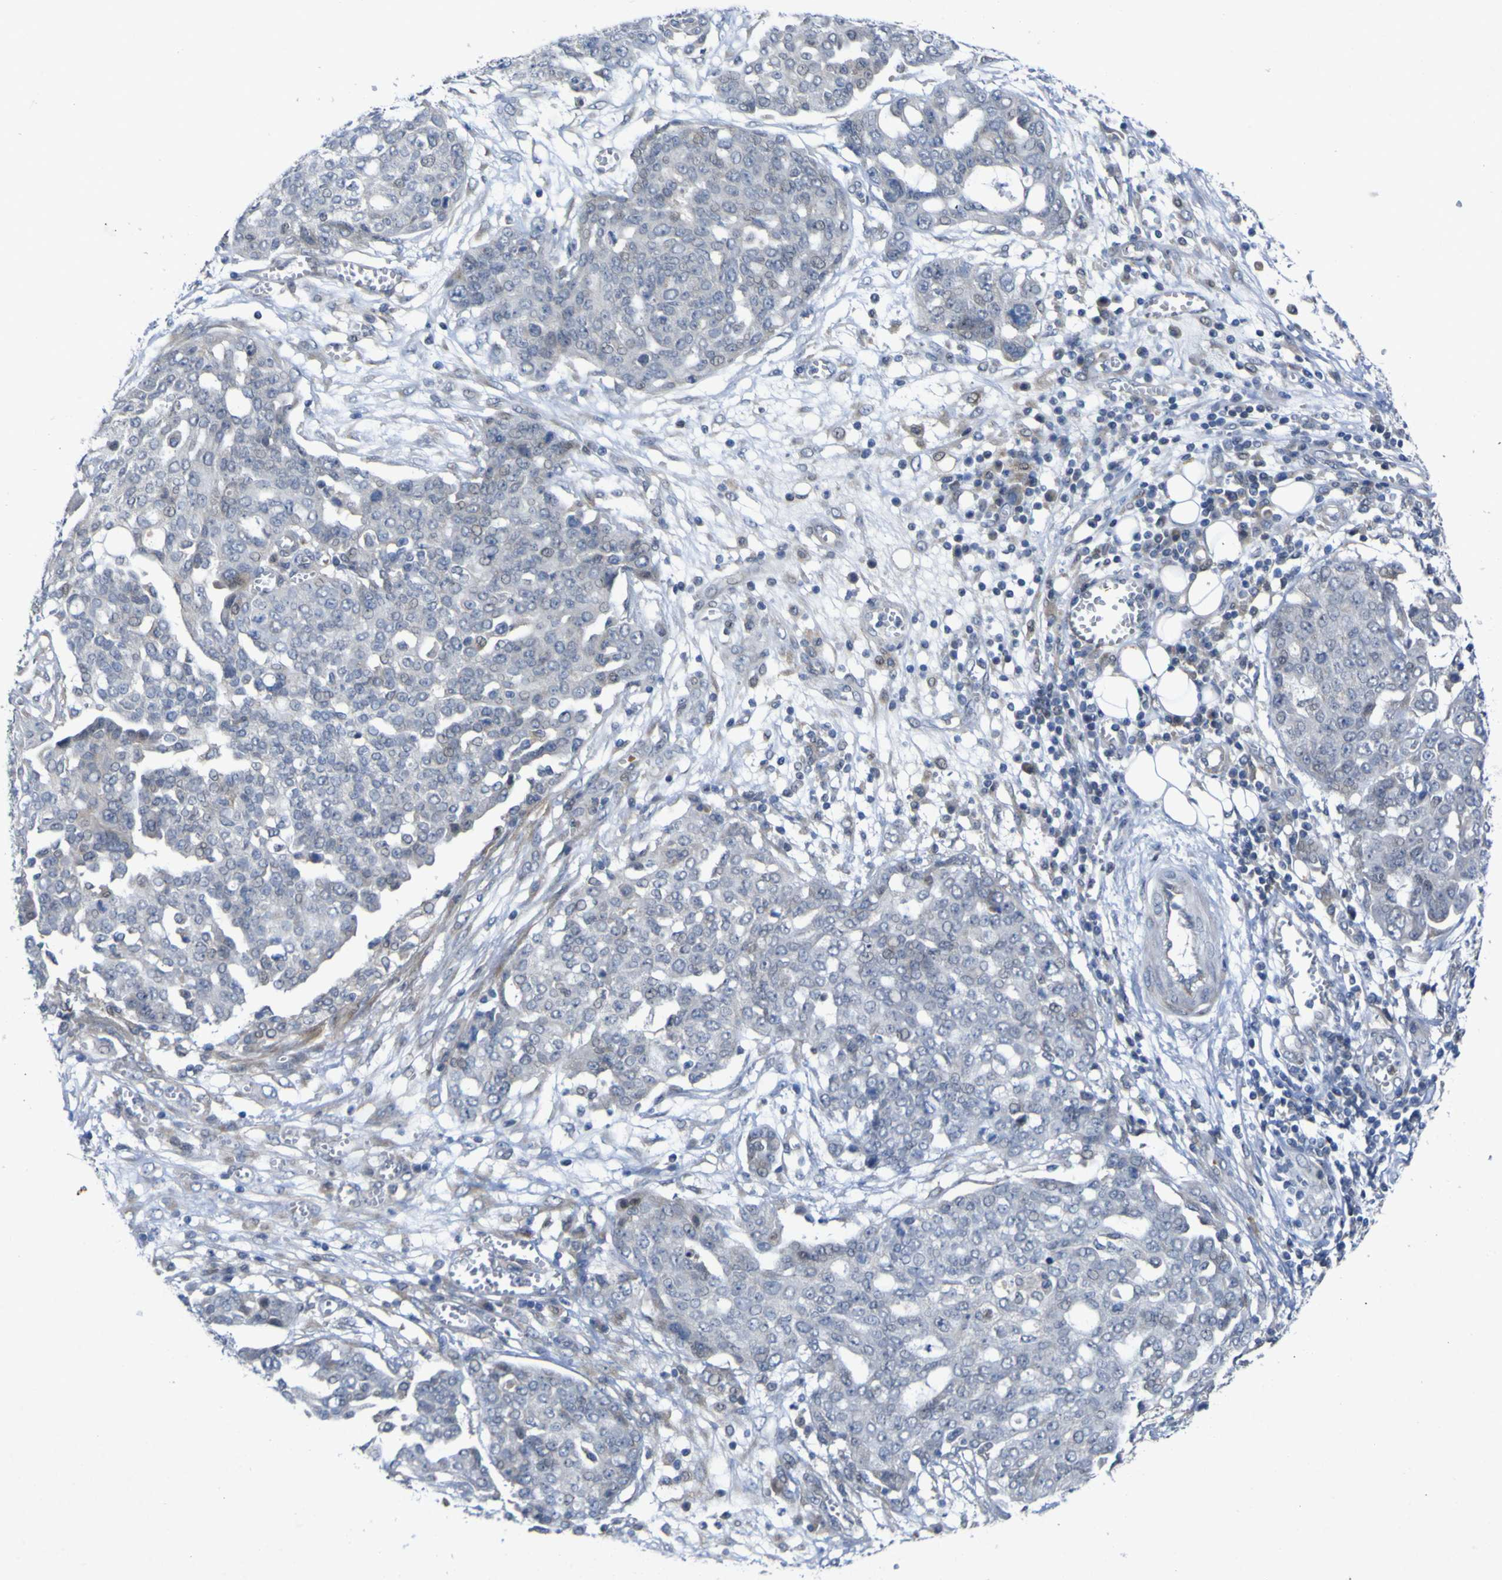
{"staining": {"intensity": "negative", "quantity": "none", "location": "none"}, "tissue": "ovarian cancer", "cell_type": "Tumor cells", "image_type": "cancer", "snomed": [{"axis": "morphology", "description": "Cystadenocarcinoma, serous, NOS"}, {"axis": "topography", "description": "Soft tissue"}, {"axis": "topography", "description": "Ovary"}], "caption": "There is no significant expression in tumor cells of serous cystadenocarcinoma (ovarian). (DAB (3,3'-diaminobenzidine) immunohistochemistry, high magnification).", "gene": "NAV1", "patient": {"sex": "female", "age": 57}}